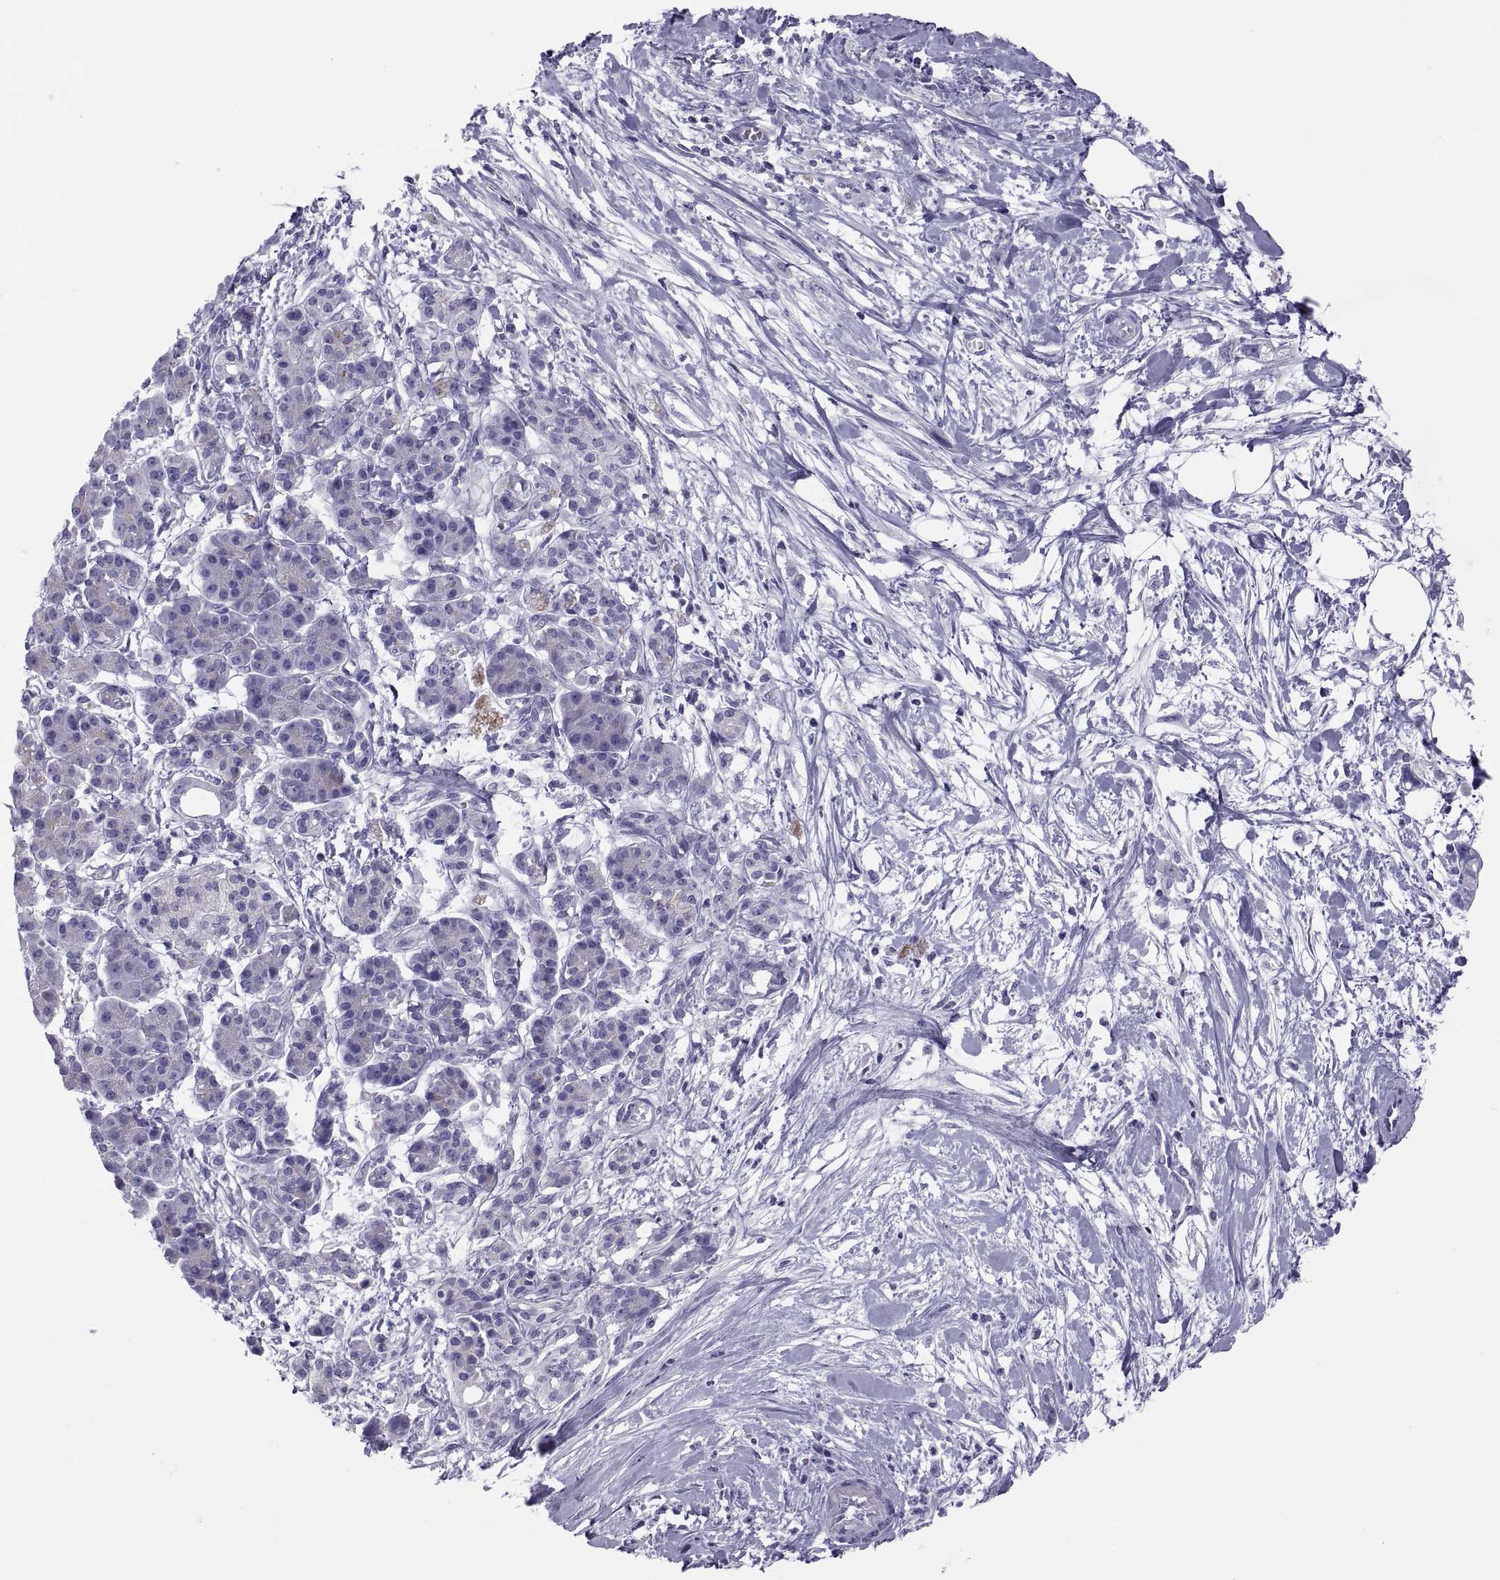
{"staining": {"intensity": "negative", "quantity": "none", "location": "none"}, "tissue": "pancreatic cancer", "cell_type": "Tumor cells", "image_type": "cancer", "snomed": [{"axis": "morphology", "description": "Normal tissue, NOS"}, {"axis": "morphology", "description": "Adenocarcinoma, NOS"}, {"axis": "topography", "description": "Lymph node"}, {"axis": "topography", "description": "Pancreas"}], "caption": "DAB immunohistochemical staining of pancreatic adenocarcinoma demonstrates no significant expression in tumor cells.", "gene": "RNASE12", "patient": {"sex": "female", "age": 58}}